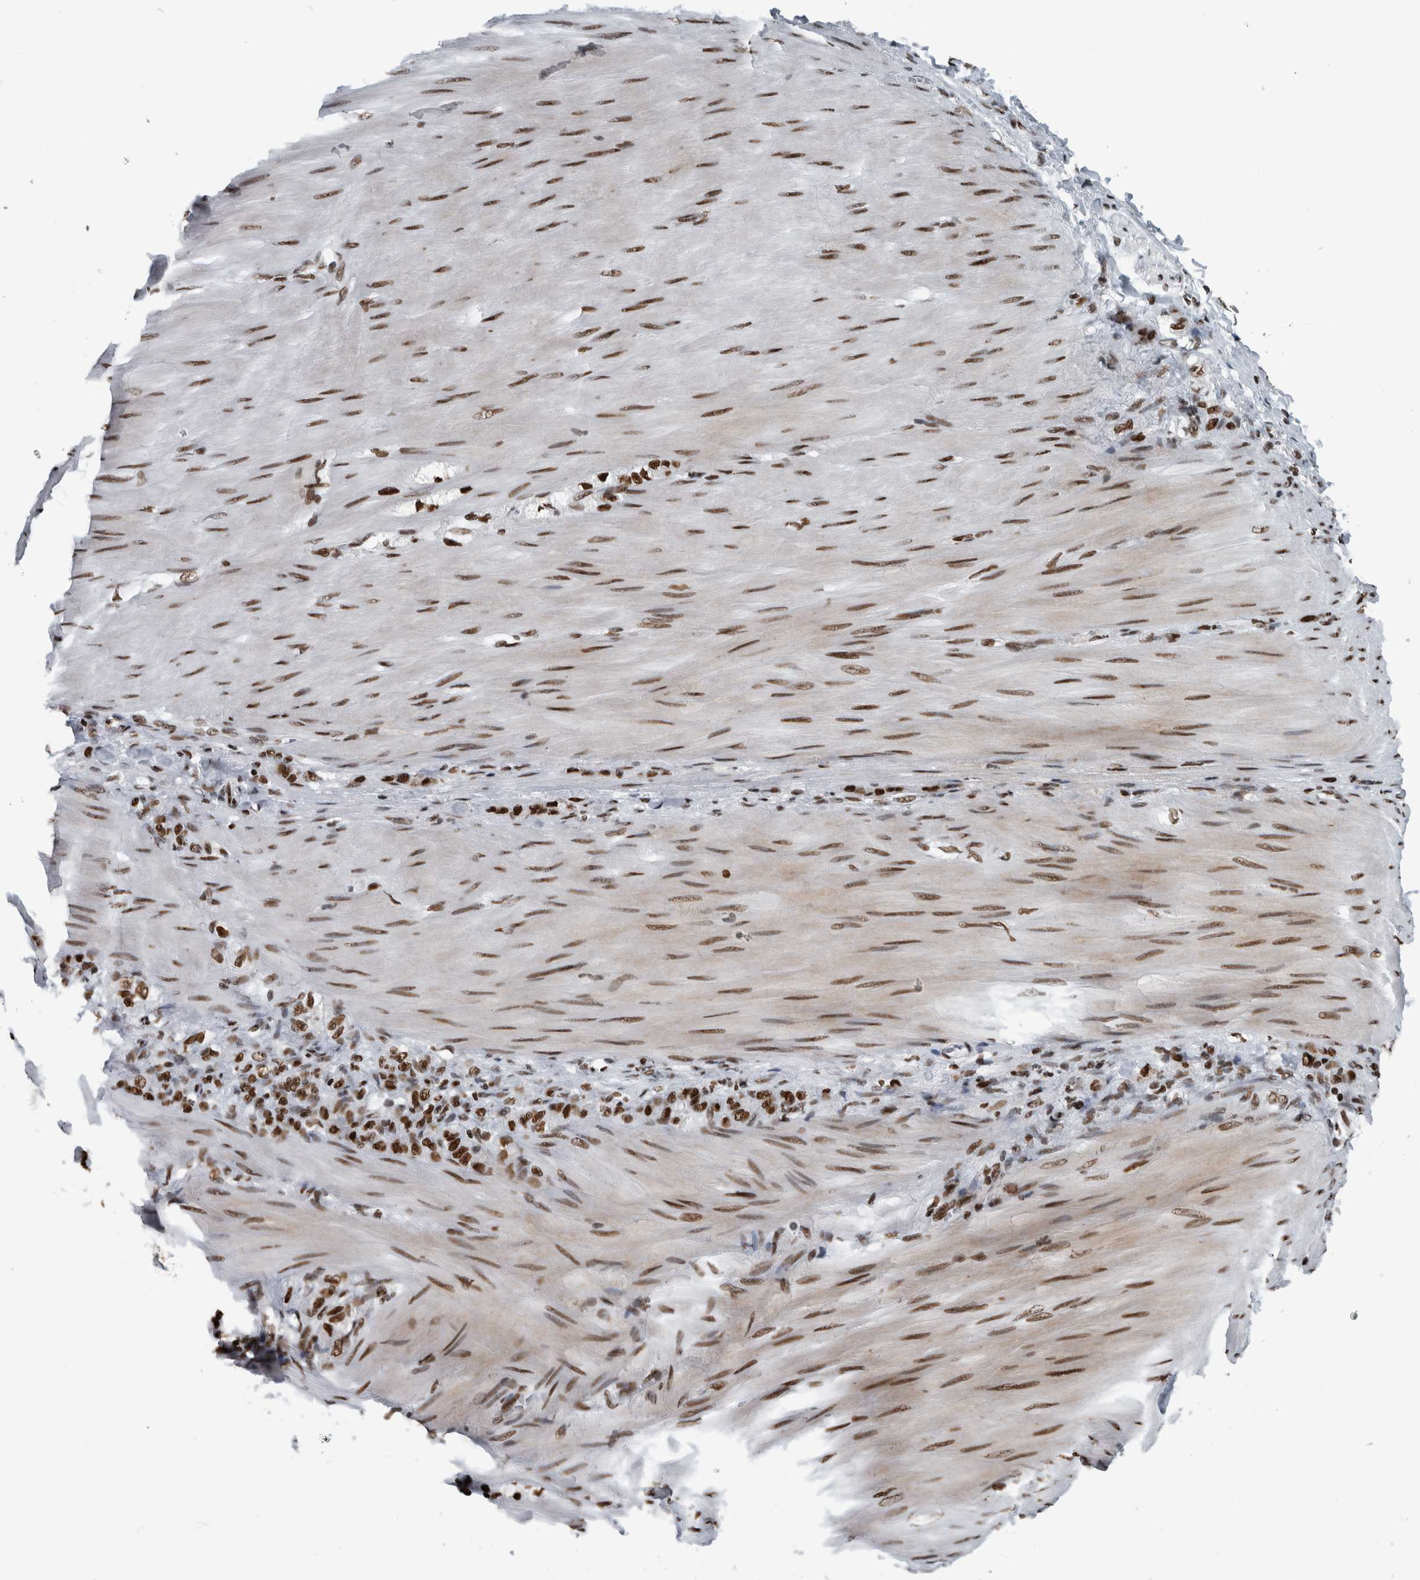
{"staining": {"intensity": "strong", "quantity": ">75%", "location": "nuclear"}, "tissue": "stomach cancer", "cell_type": "Tumor cells", "image_type": "cancer", "snomed": [{"axis": "morphology", "description": "Normal tissue, NOS"}, {"axis": "morphology", "description": "Adenocarcinoma, NOS"}, {"axis": "topography", "description": "Stomach"}], "caption": "IHC (DAB (3,3'-diaminobenzidine)) staining of human stomach cancer reveals strong nuclear protein staining in about >75% of tumor cells. The protein of interest is shown in brown color, while the nuclei are stained blue.", "gene": "DNMT3A", "patient": {"sex": "male", "age": 82}}